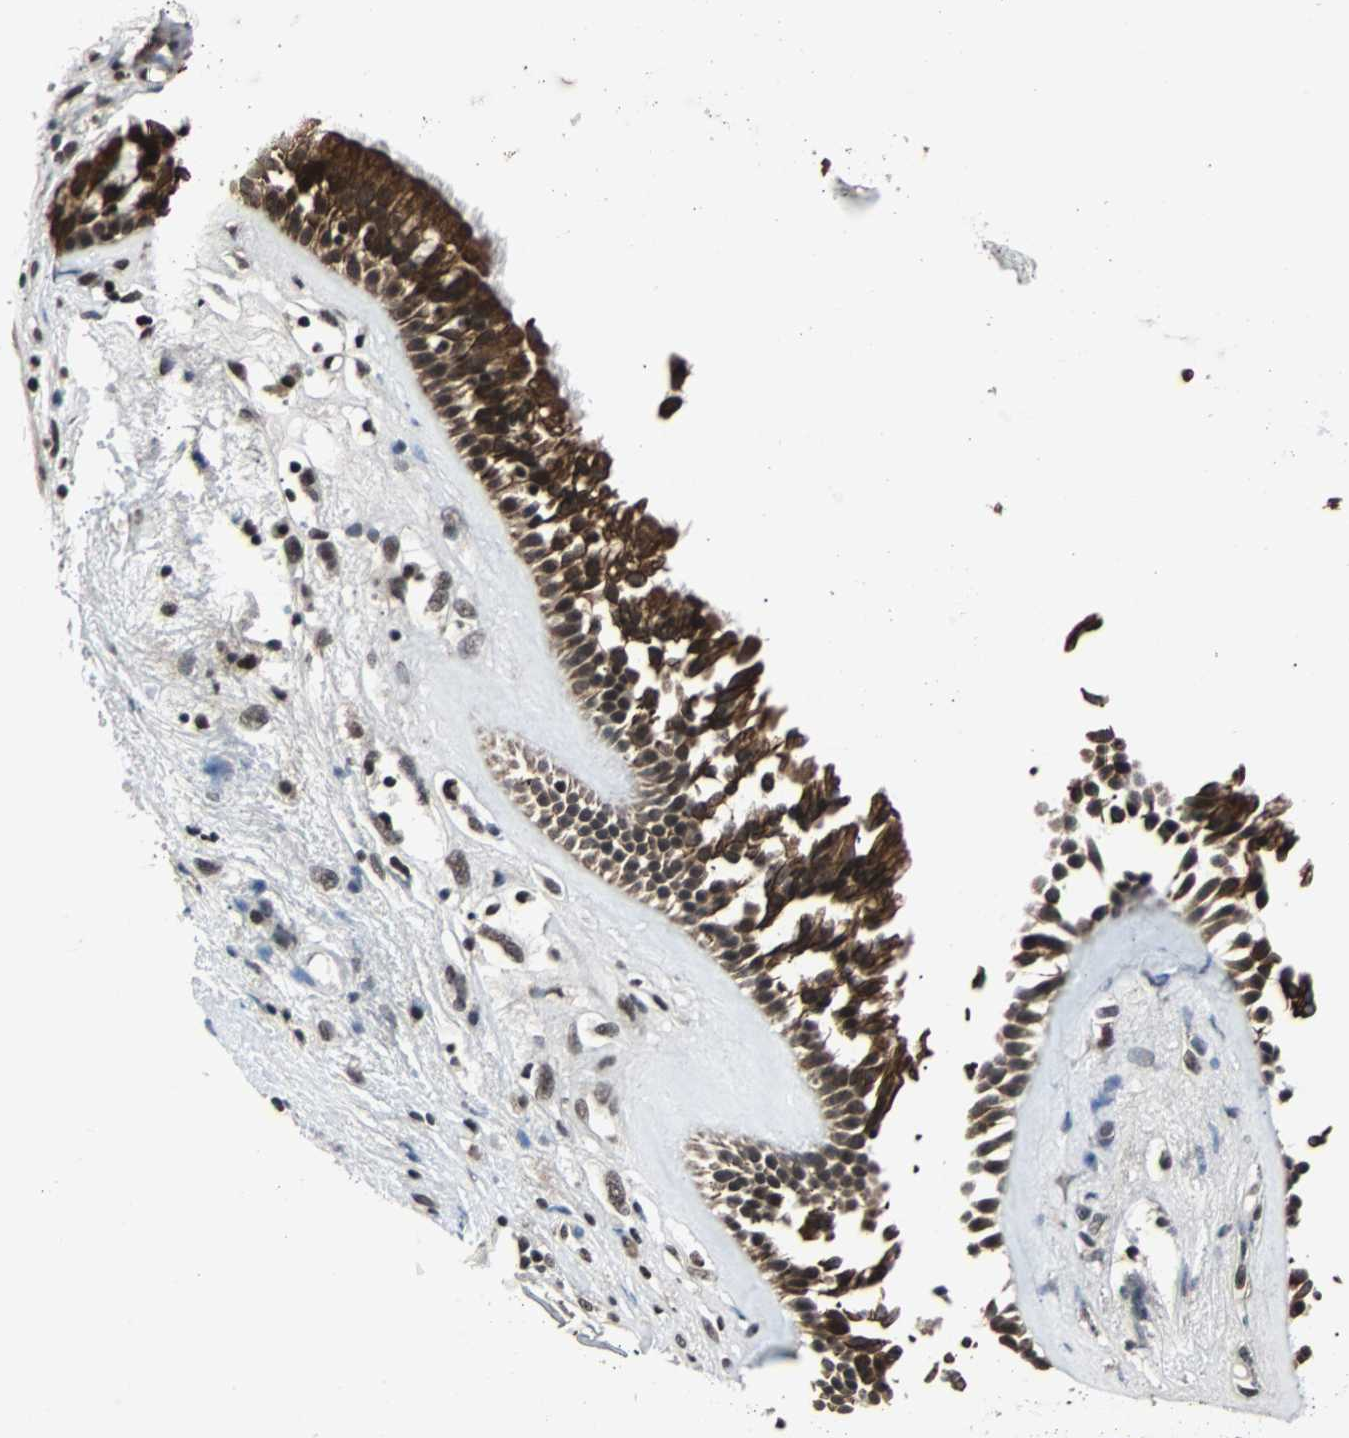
{"staining": {"intensity": "strong", "quantity": ">75%", "location": "cytoplasmic/membranous,nuclear"}, "tissue": "nasopharynx", "cell_type": "Respiratory epithelial cells", "image_type": "normal", "snomed": [{"axis": "morphology", "description": "Normal tissue, NOS"}, {"axis": "morphology", "description": "Inflammation, NOS"}, {"axis": "topography", "description": "Nasopharynx"}], "caption": "Immunohistochemical staining of unremarkable human nasopharynx demonstrates high levels of strong cytoplasmic/membranous,nuclear positivity in about >75% of respiratory epithelial cells. Using DAB (3,3'-diaminobenzidine) (brown) and hematoxylin (blue) stains, captured at high magnification using brightfield microscopy.", "gene": "TERF2IP", "patient": {"sex": "male", "age": 48}}